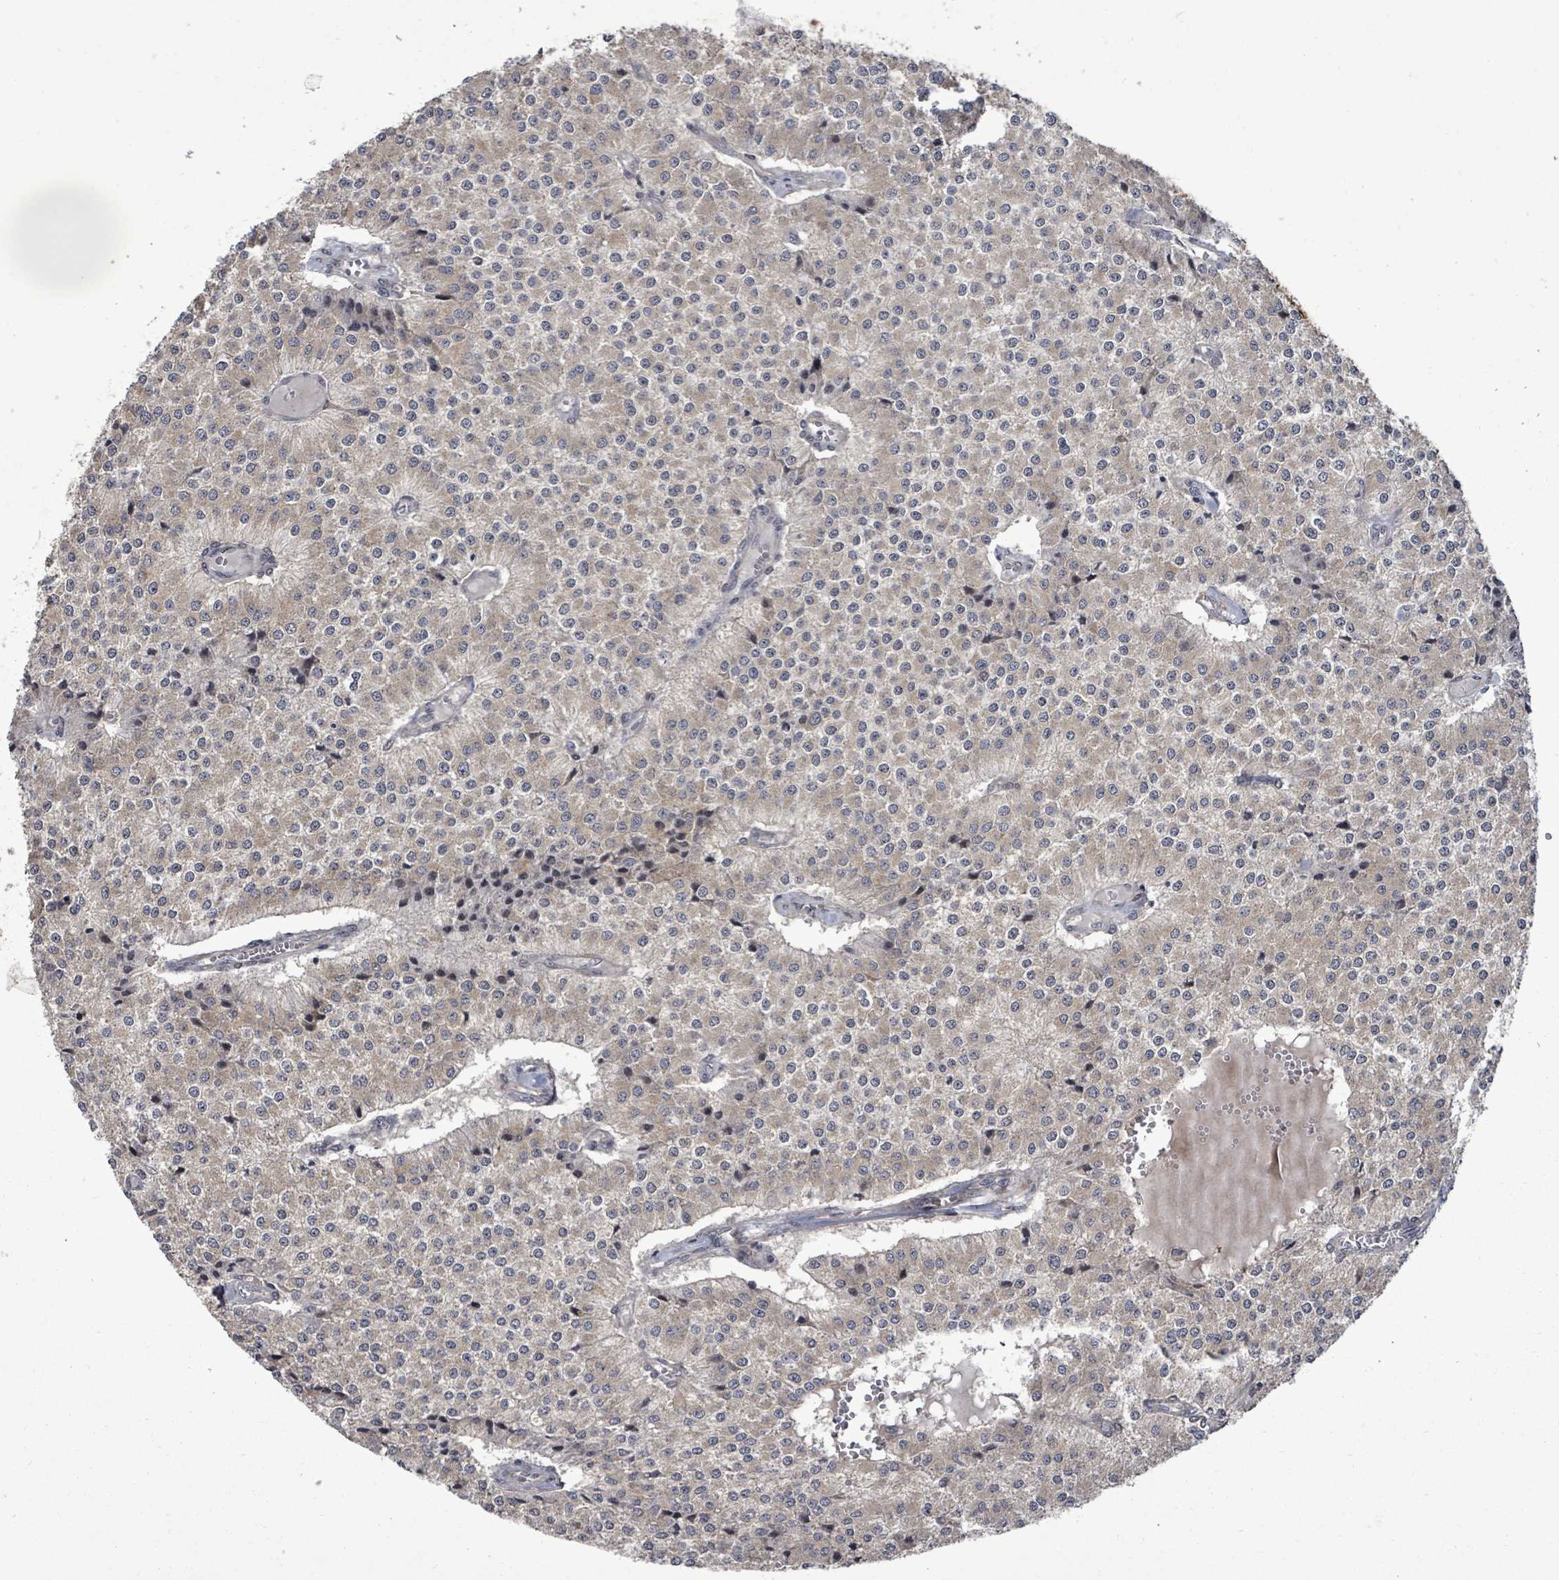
{"staining": {"intensity": "moderate", "quantity": ">75%", "location": "cytoplasmic/membranous"}, "tissue": "carcinoid", "cell_type": "Tumor cells", "image_type": "cancer", "snomed": [{"axis": "morphology", "description": "Carcinoid, malignant, NOS"}, {"axis": "topography", "description": "Colon"}], "caption": "A photomicrograph showing moderate cytoplasmic/membranous expression in about >75% of tumor cells in malignant carcinoid, as visualized by brown immunohistochemical staining.", "gene": "KRTAP27-1", "patient": {"sex": "female", "age": 52}}